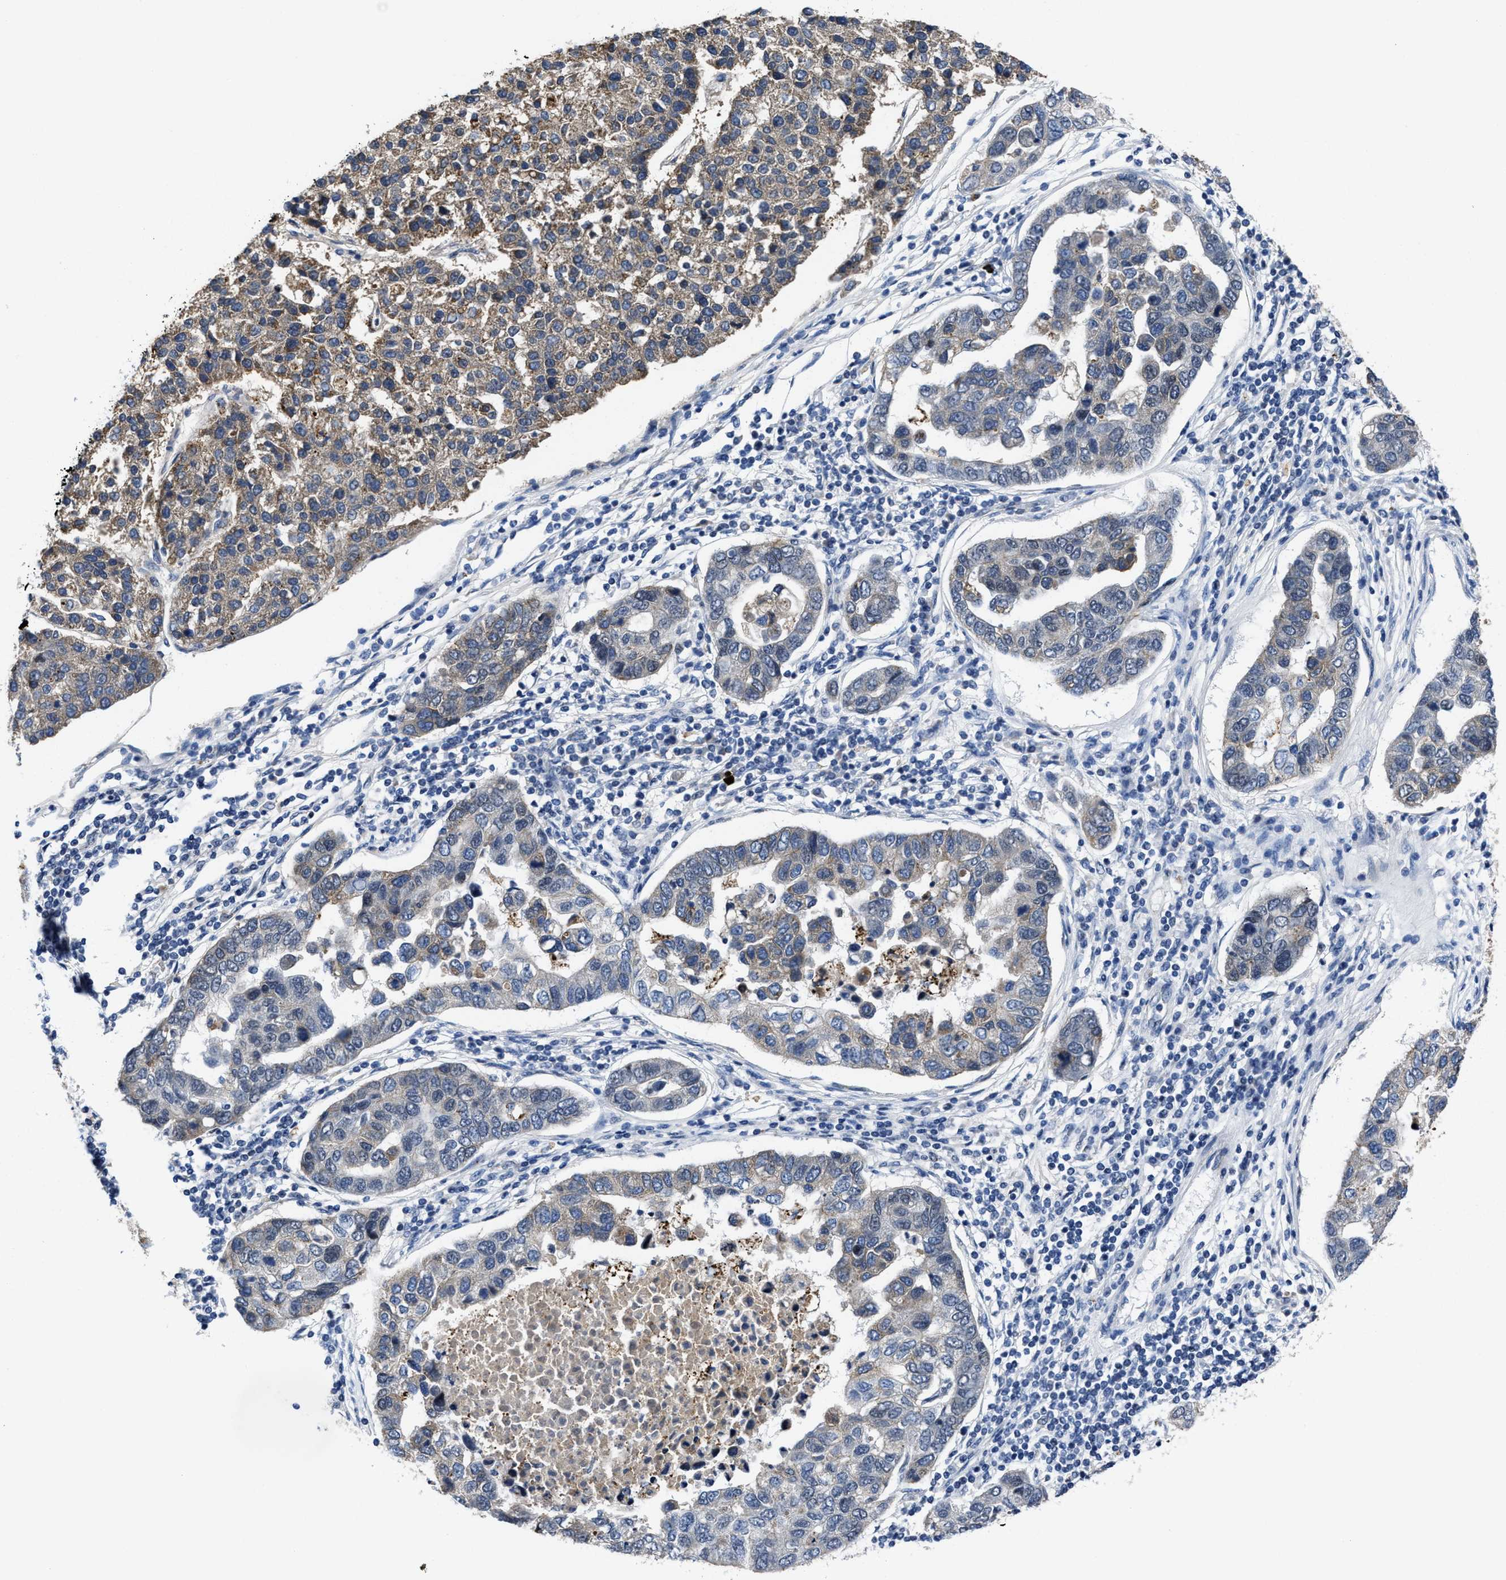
{"staining": {"intensity": "weak", "quantity": "<25%", "location": "cytoplasmic/membranous"}, "tissue": "pancreatic cancer", "cell_type": "Tumor cells", "image_type": "cancer", "snomed": [{"axis": "morphology", "description": "Adenocarcinoma, NOS"}, {"axis": "topography", "description": "Pancreas"}], "caption": "Immunohistochemical staining of pancreatic cancer demonstrates no significant positivity in tumor cells. Nuclei are stained in blue.", "gene": "GHITM", "patient": {"sex": "female", "age": 61}}